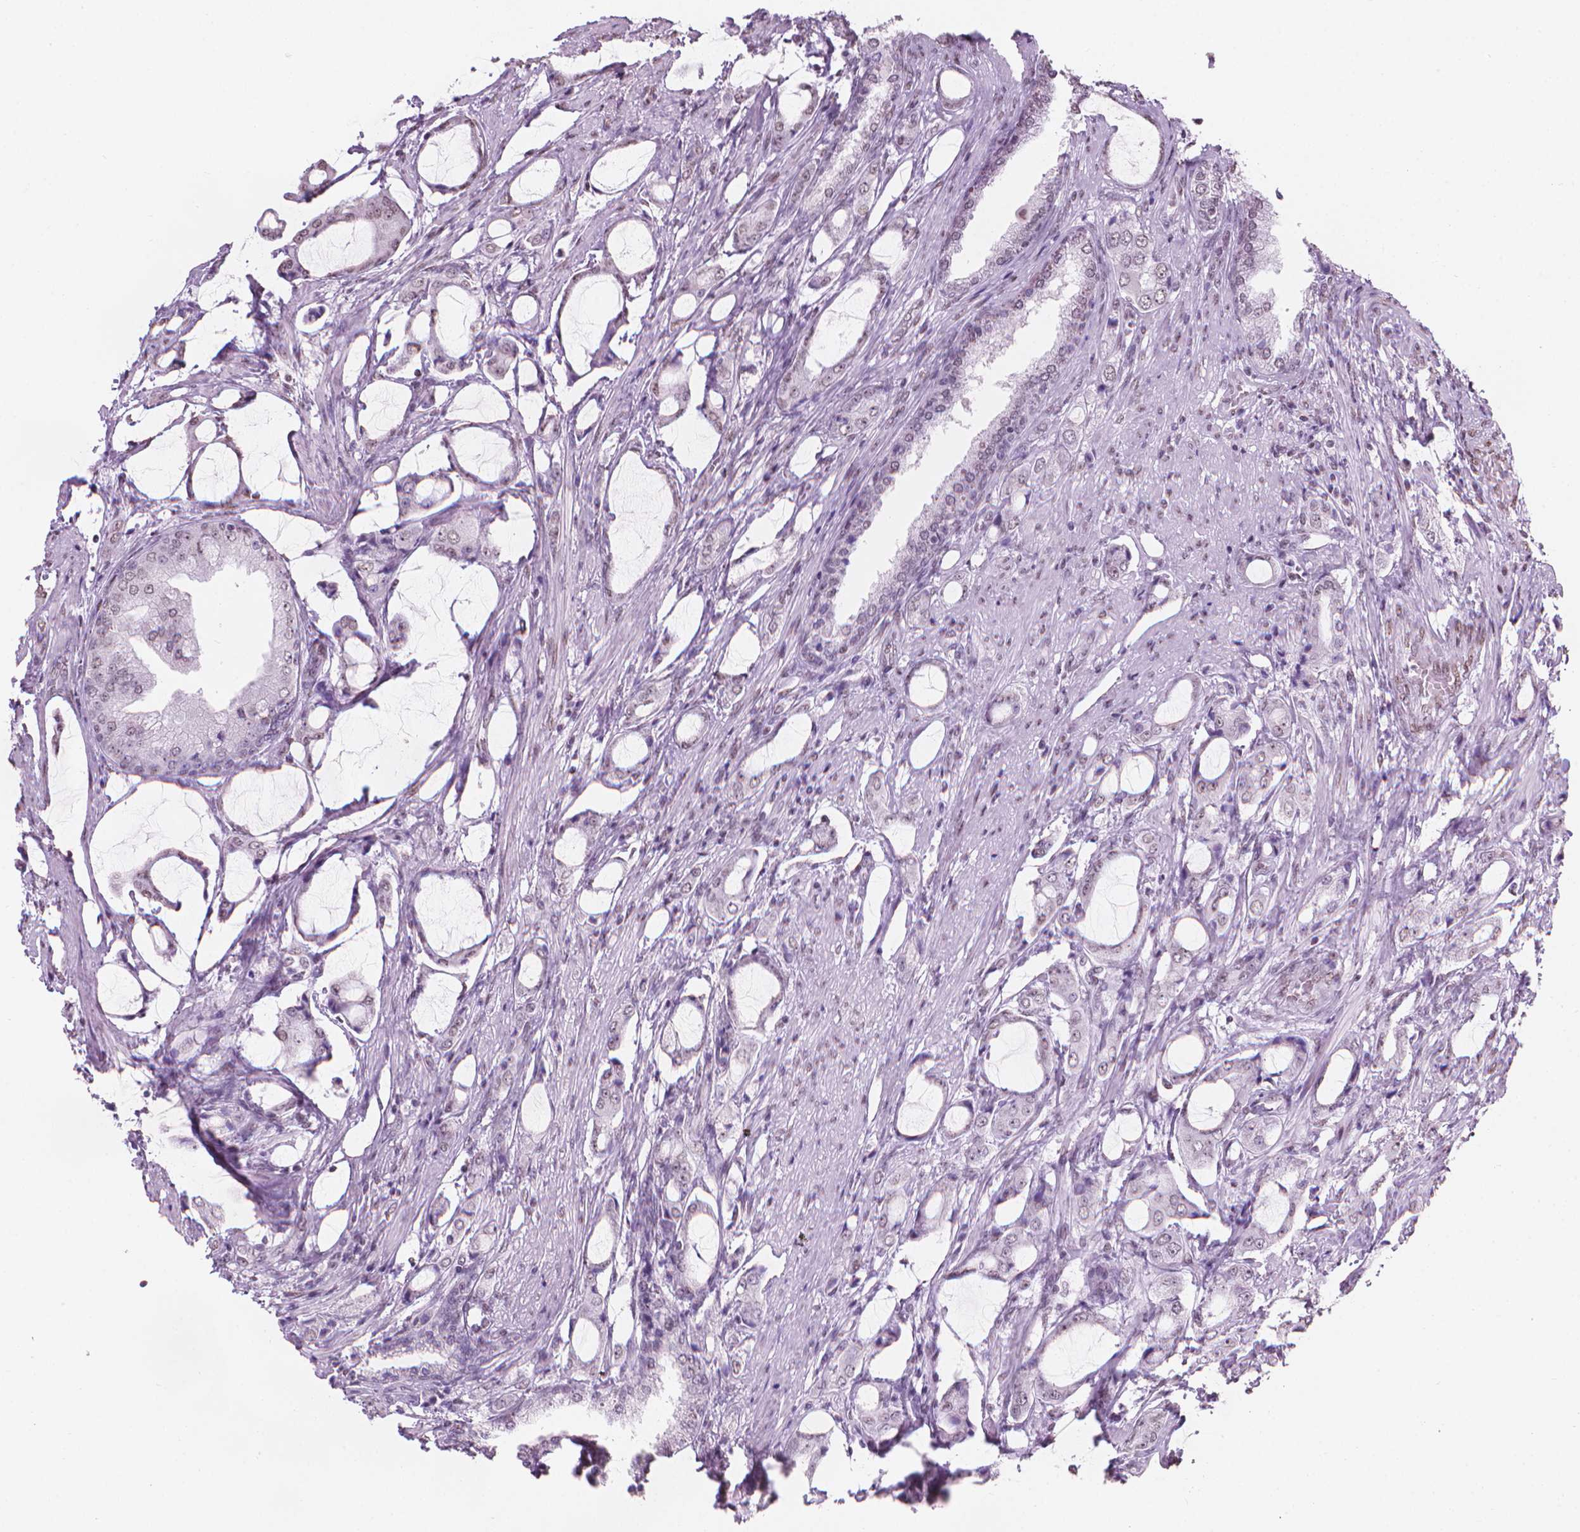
{"staining": {"intensity": "negative", "quantity": "none", "location": "none"}, "tissue": "prostate cancer", "cell_type": "Tumor cells", "image_type": "cancer", "snomed": [{"axis": "morphology", "description": "Adenocarcinoma, NOS"}, {"axis": "topography", "description": "Prostate"}], "caption": "Tumor cells show no significant protein positivity in prostate adenocarcinoma.", "gene": "PIAS2", "patient": {"sex": "male", "age": 63}}